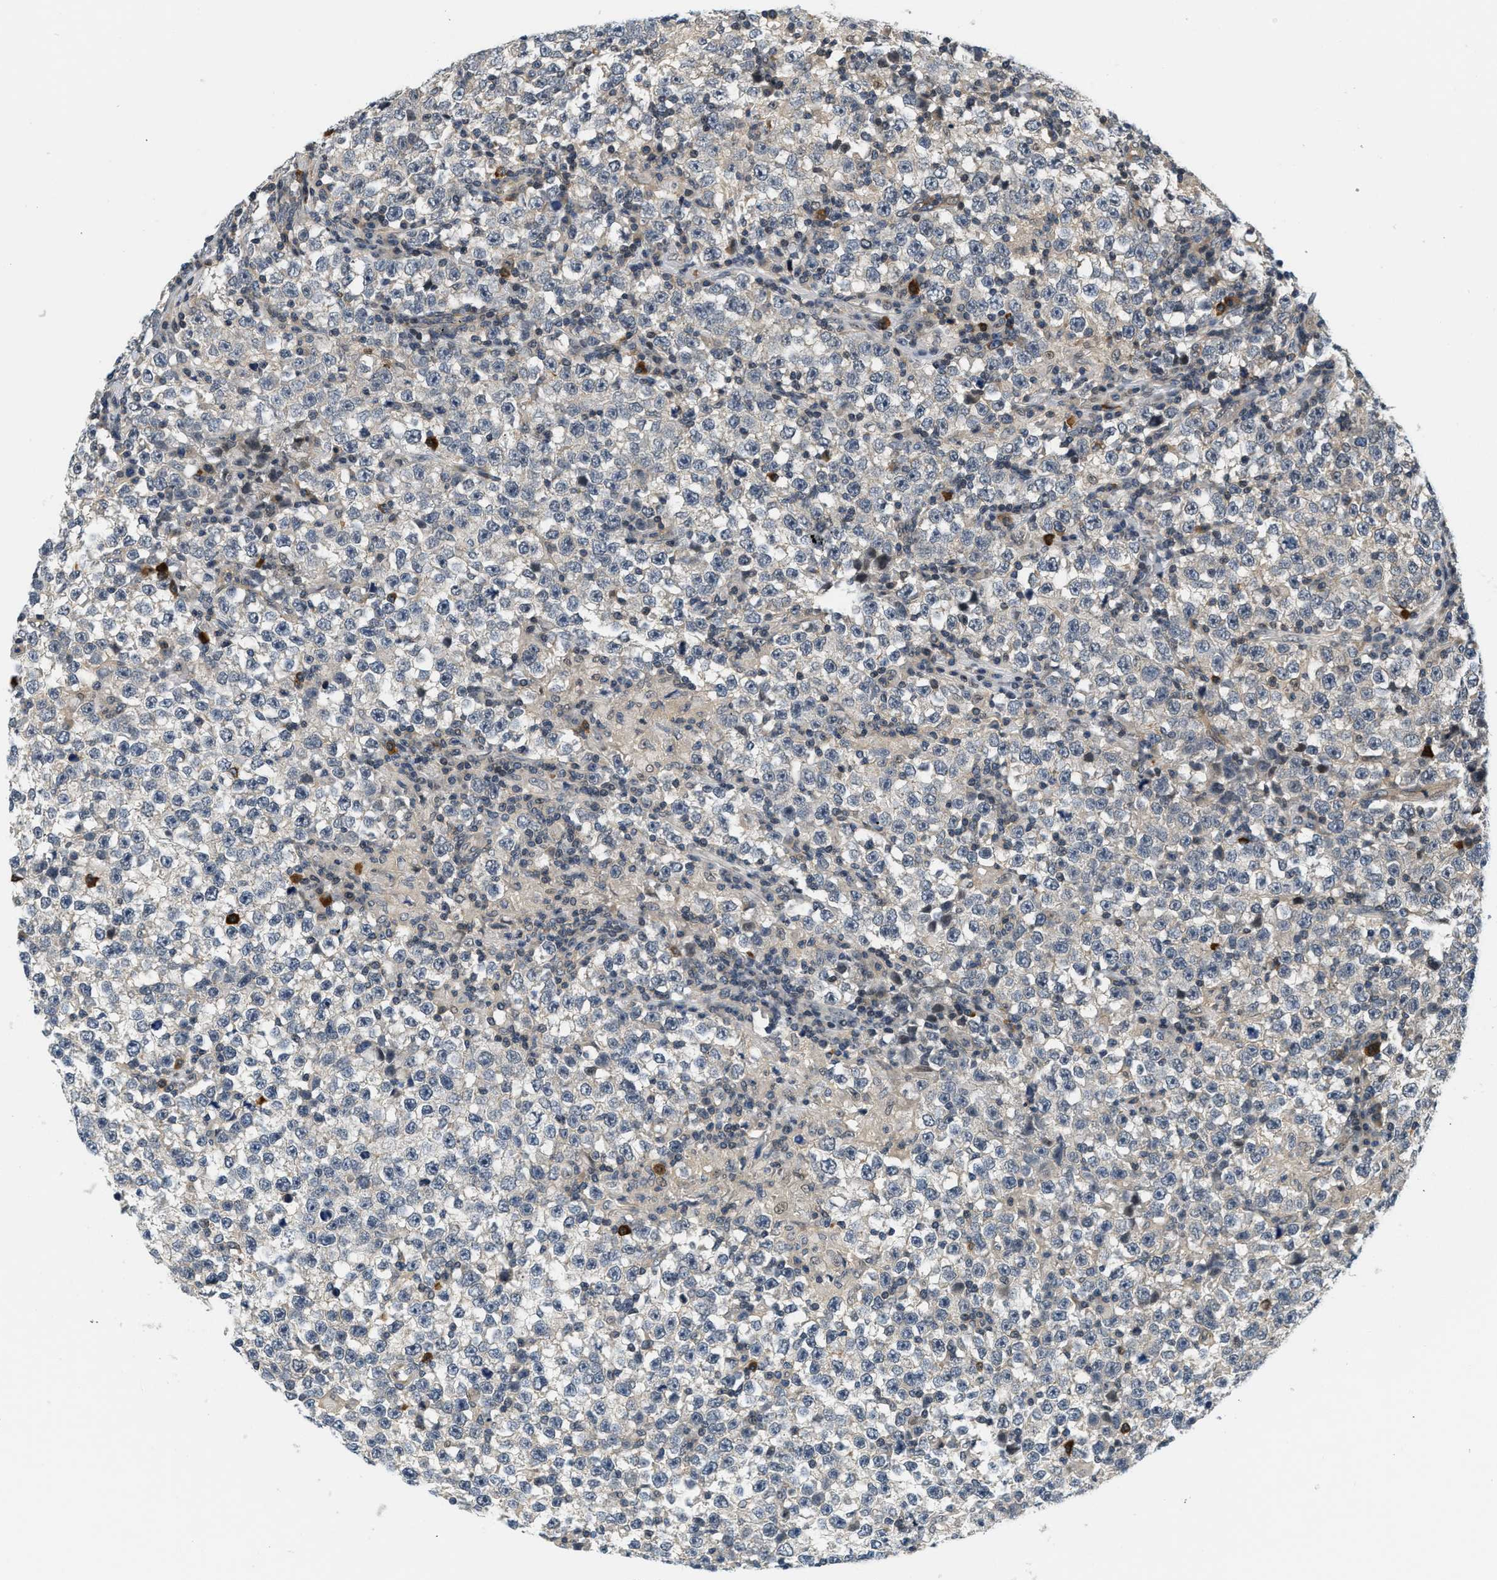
{"staining": {"intensity": "negative", "quantity": "none", "location": "none"}, "tissue": "testis cancer", "cell_type": "Tumor cells", "image_type": "cancer", "snomed": [{"axis": "morphology", "description": "Seminoma, NOS"}, {"axis": "topography", "description": "Testis"}], "caption": "Histopathology image shows no significant protein expression in tumor cells of testis cancer. (Brightfield microscopy of DAB (3,3'-diaminobenzidine) immunohistochemistry (IHC) at high magnification).", "gene": "KMT2A", "patient": {"sex": "male", "age": 43}}